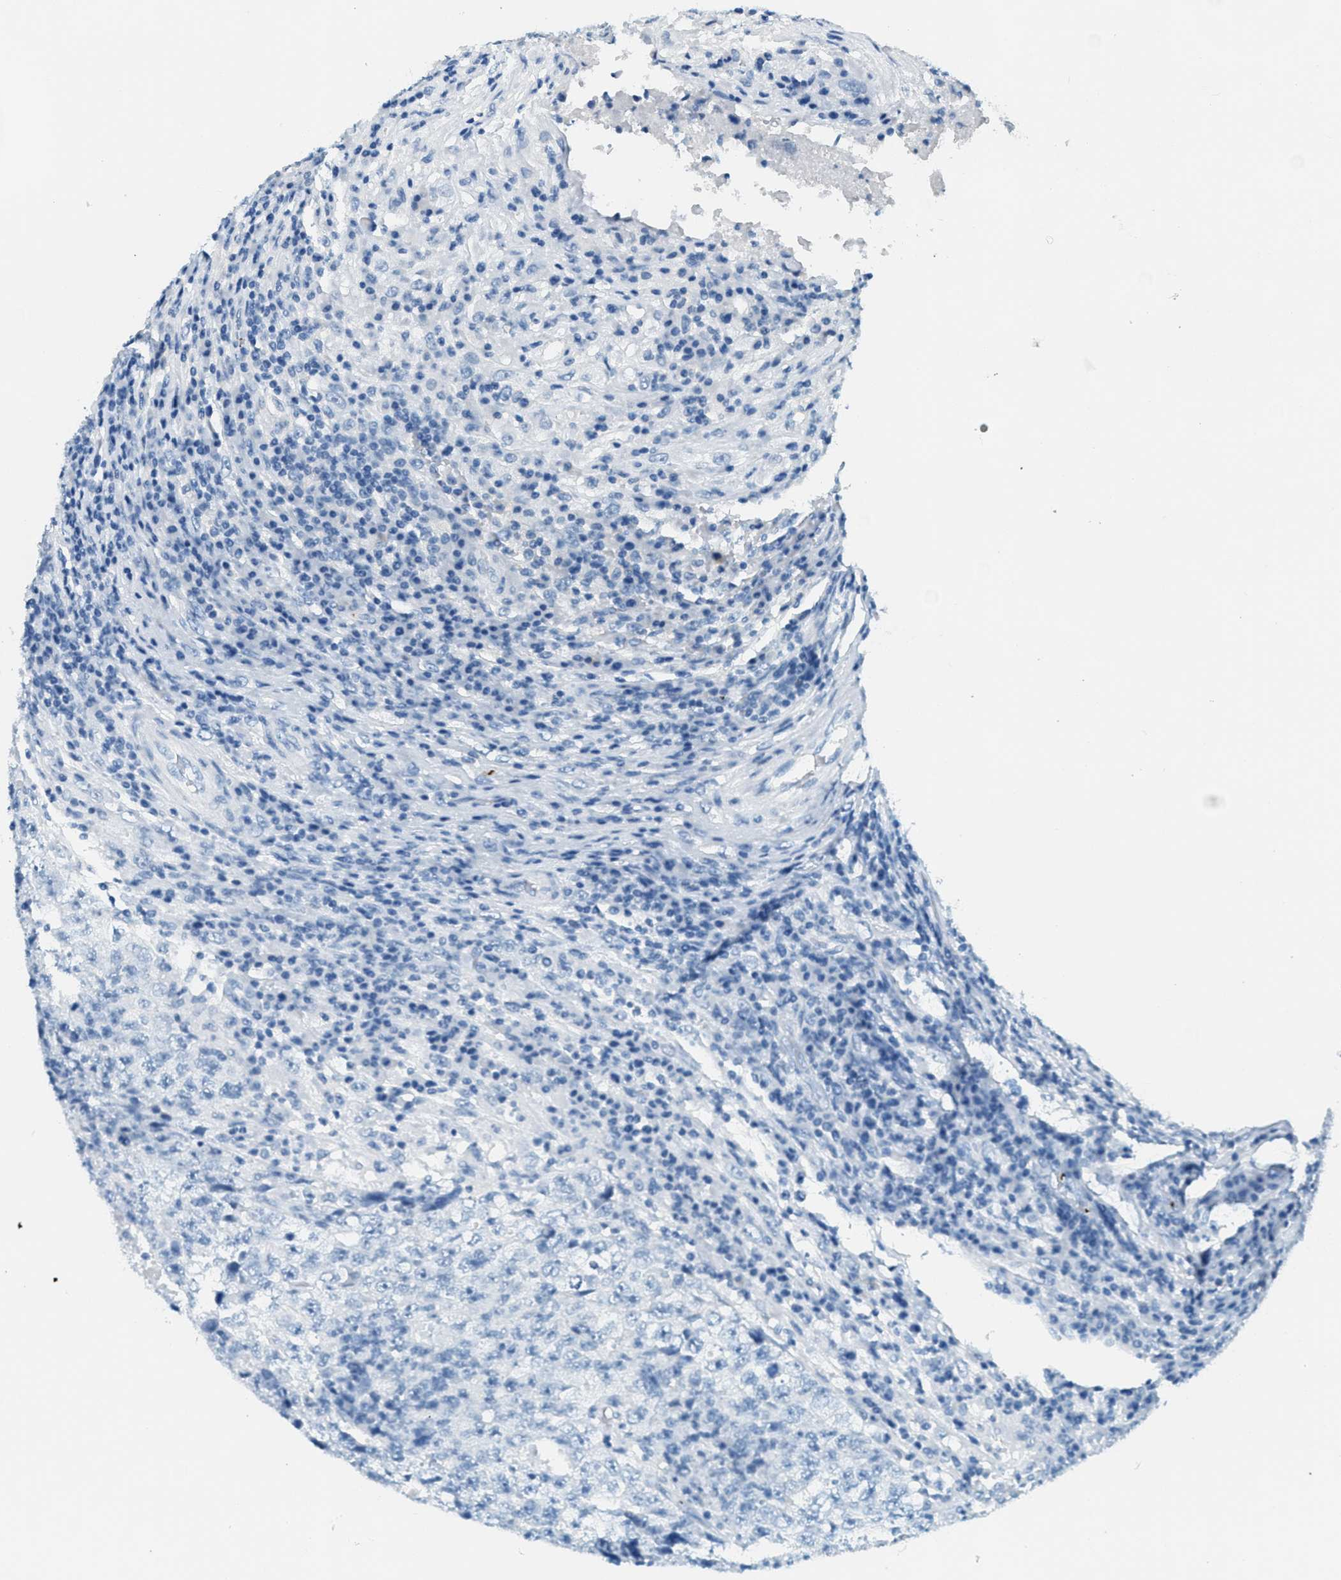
{"staining": {"intensity": "negative", "quantity": "none", "location": "none"}, "tissue": "testis cancer", "cell_type": "Tumor cells", "image_type": "cancer", "snomed": [{"axis": "morphology", "description": "Necrosis, NOS"}, {"axis": "morphology", "description": "Carcinoma, Embryonal, NOS"}, {"axis": "topography", "description": "Testis"}], "caption": "Tumor cells are negative for brown protein staining in embryonal carcinoma (testis).", "gene": "PPBP", "patient": {"sex": "male", "age": 19}}